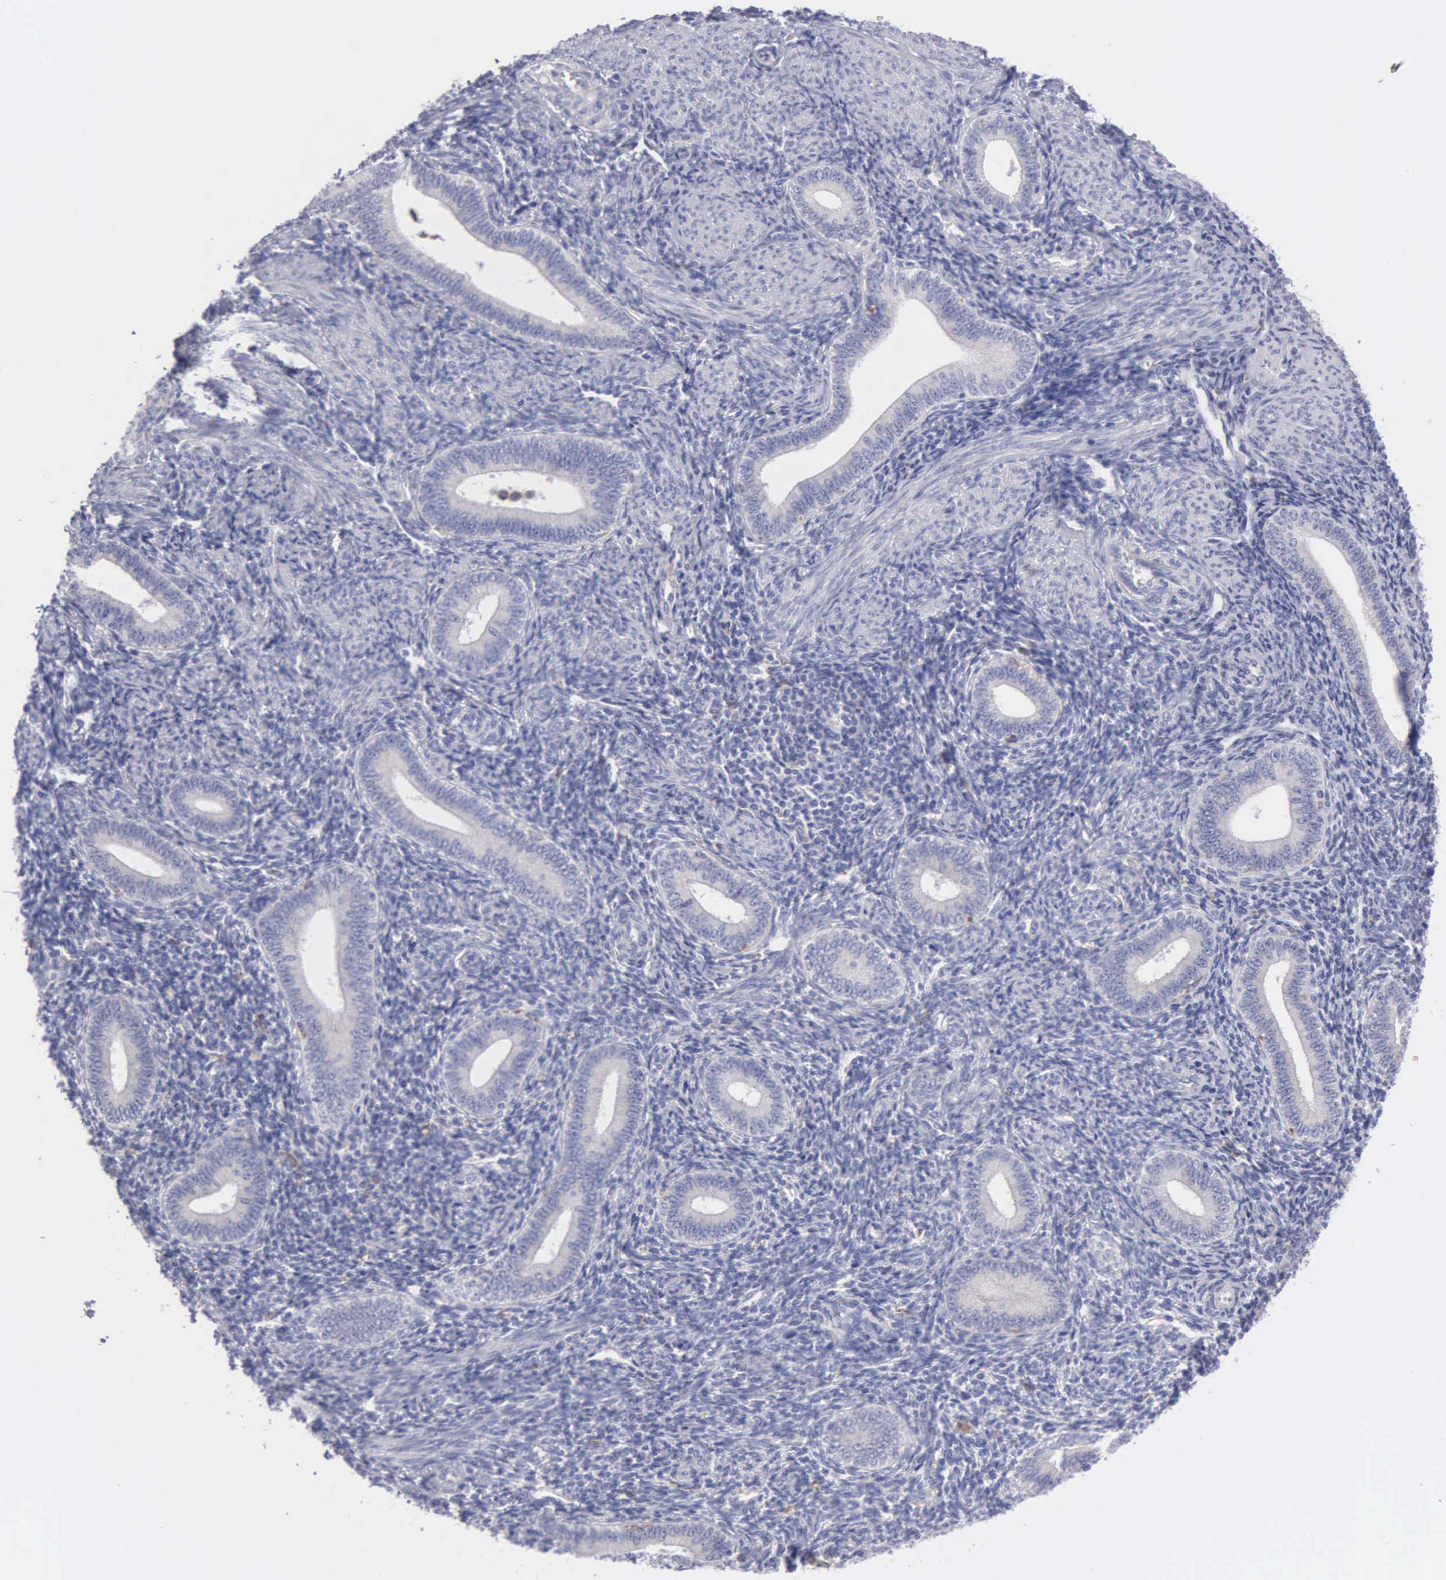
{"staining": {"intensity": "weak", "quantity": "<25%", "location": "cytoplasmic/membranous"}, "tissue": "endometrium", "cell_type": "Cells in endometrial stroma", "image_type": "normal", "snomed": [{"axis": "morphology", "description": "Normal tissue, NOS"}, {"axis": "topography", "description": "Endometrium"}], "caption": "A high-resolution image shows IHC staining of benign endometrium, which displays no significant staining in cells in endometrial stroma.", "gene": "TYRP1", "patient": {"sex": "female", "age": 35}}